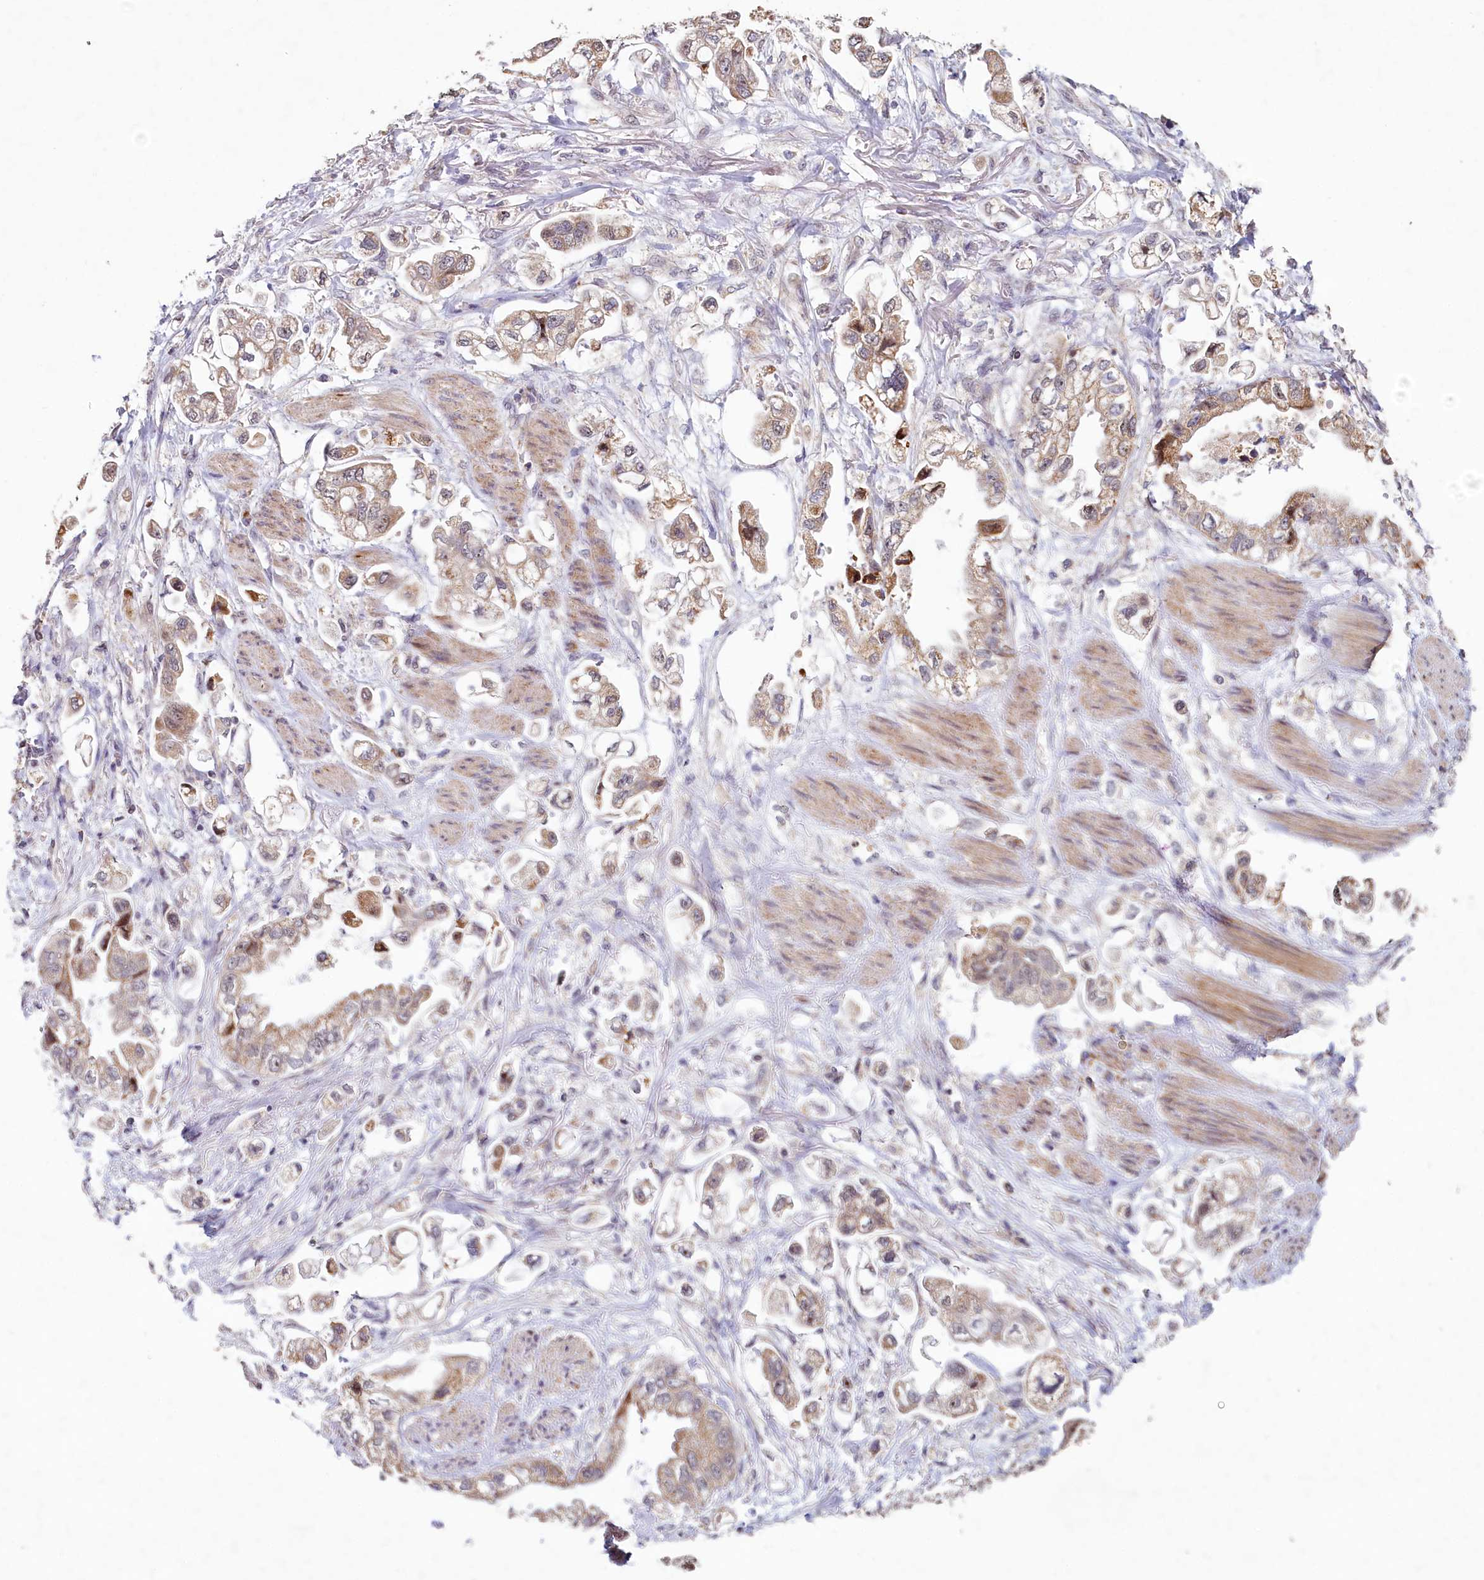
{"staining": {"intensity": "weak", "quantity": ">75%", "location": "cytoplasmic/membranous"}, "tissue": "stomach cancer", "cell_type": "Tumor cells", "image_type": "cancer", "snomed": [{"axis": "morphology", "description": "Adenocarcinoma, NOS"}, {"axis": "topography", "description": "Stomach"}], "caption": "A high-resolution photomicrograph shows immunohistochemistry staining of stomach cancer, which shows weak cytoplasmic/membranous positivity in about >75% of tumor cells.", "gene": "PDE6D", "patient": {"sex": "male", "age": 62}}